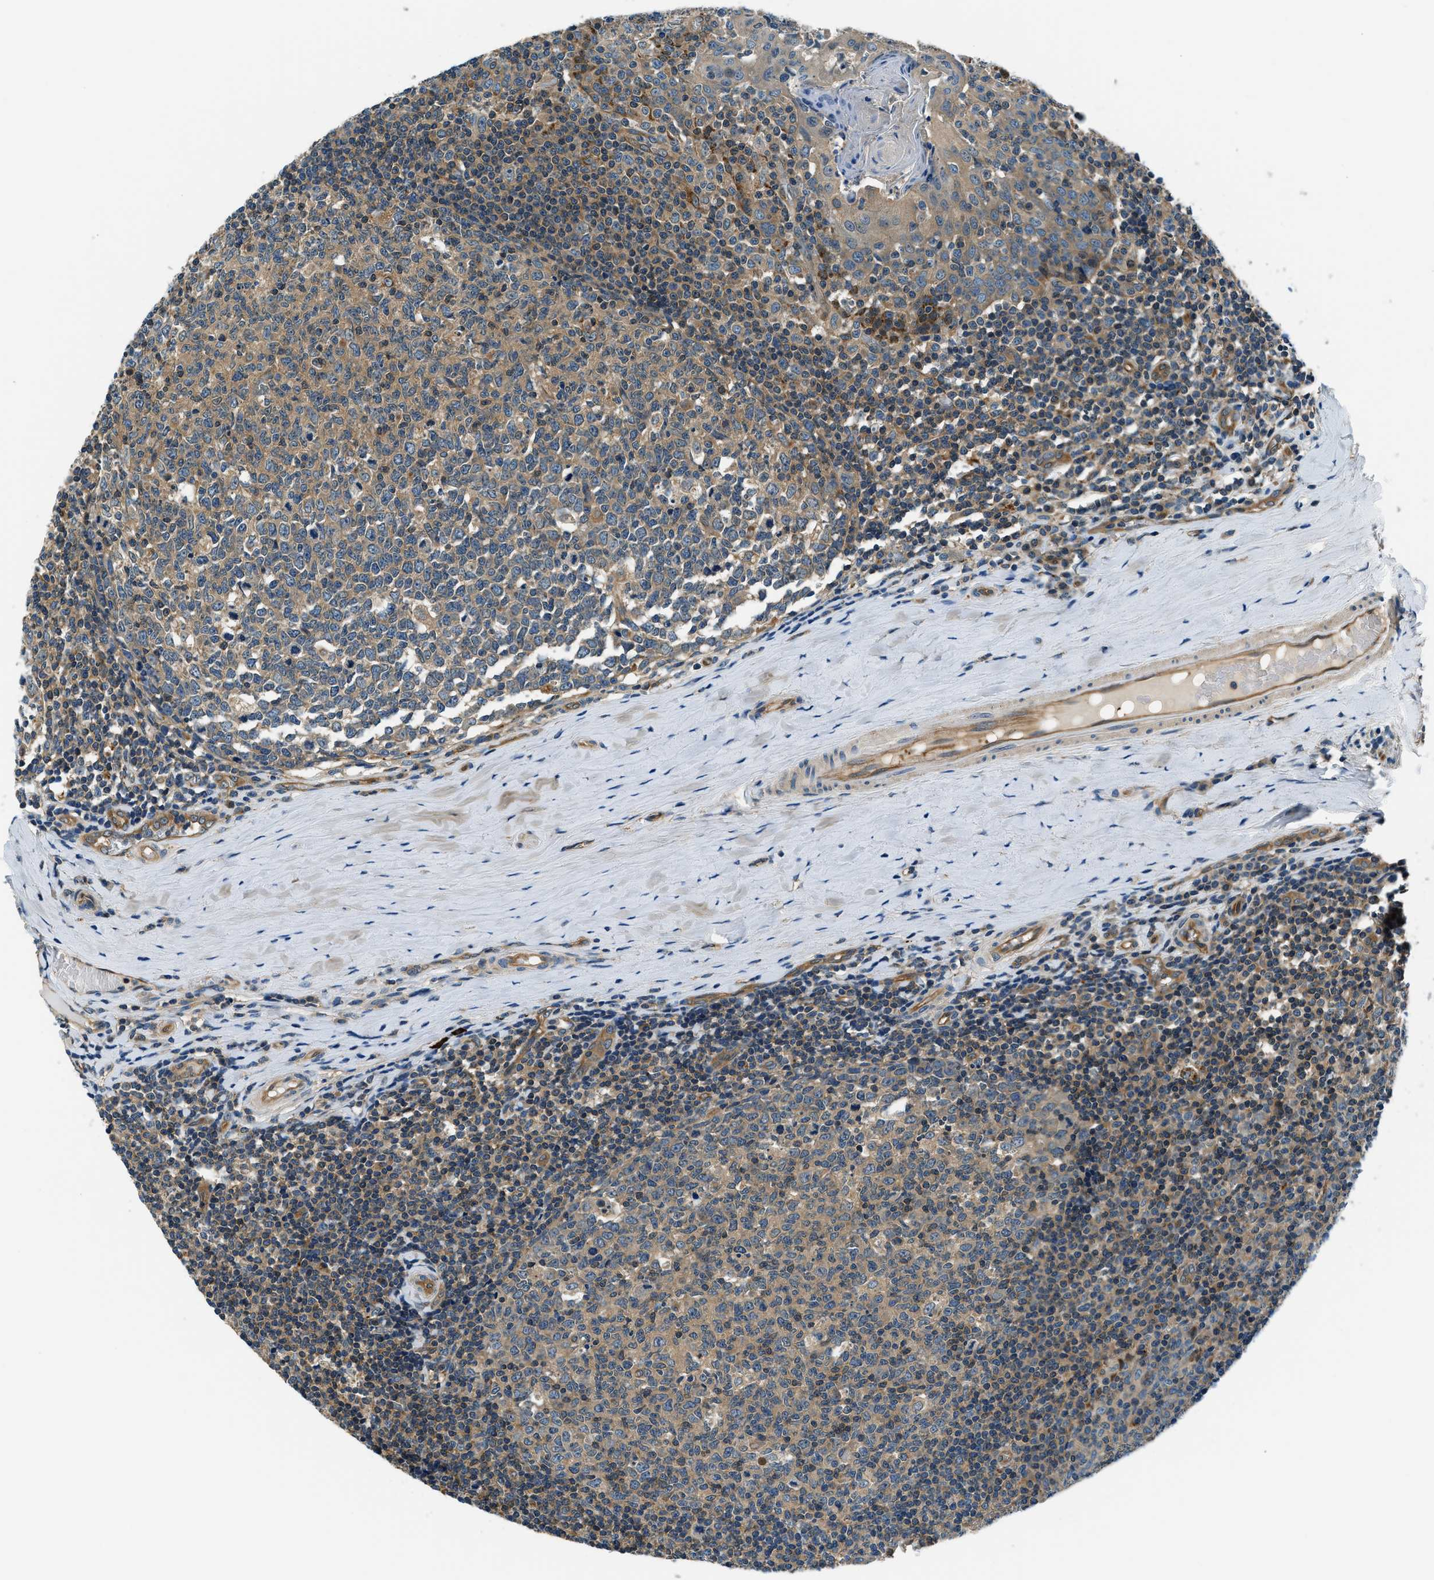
{"staining": {"intensity": "weak", "quantity": ">75%", "location": "cytoplasmic/membranous,nuclear"}, "tissue": "tonsil", "cell_type": "Germinal center cells", "image_type": "normal", "snomed": [{"axis": "morphology", "description": "Normal tissue, NOS"}, {"axis": "topography", "description": "Tonsil"}], "caption": "Protein analysis of benign tonsil displays weak cytoplasmic/membranous,nuclear expression in approximately >75% of germinal center cells.", "gene": "SLC19A2", "patient": {"sex": "female", "age": 19}}